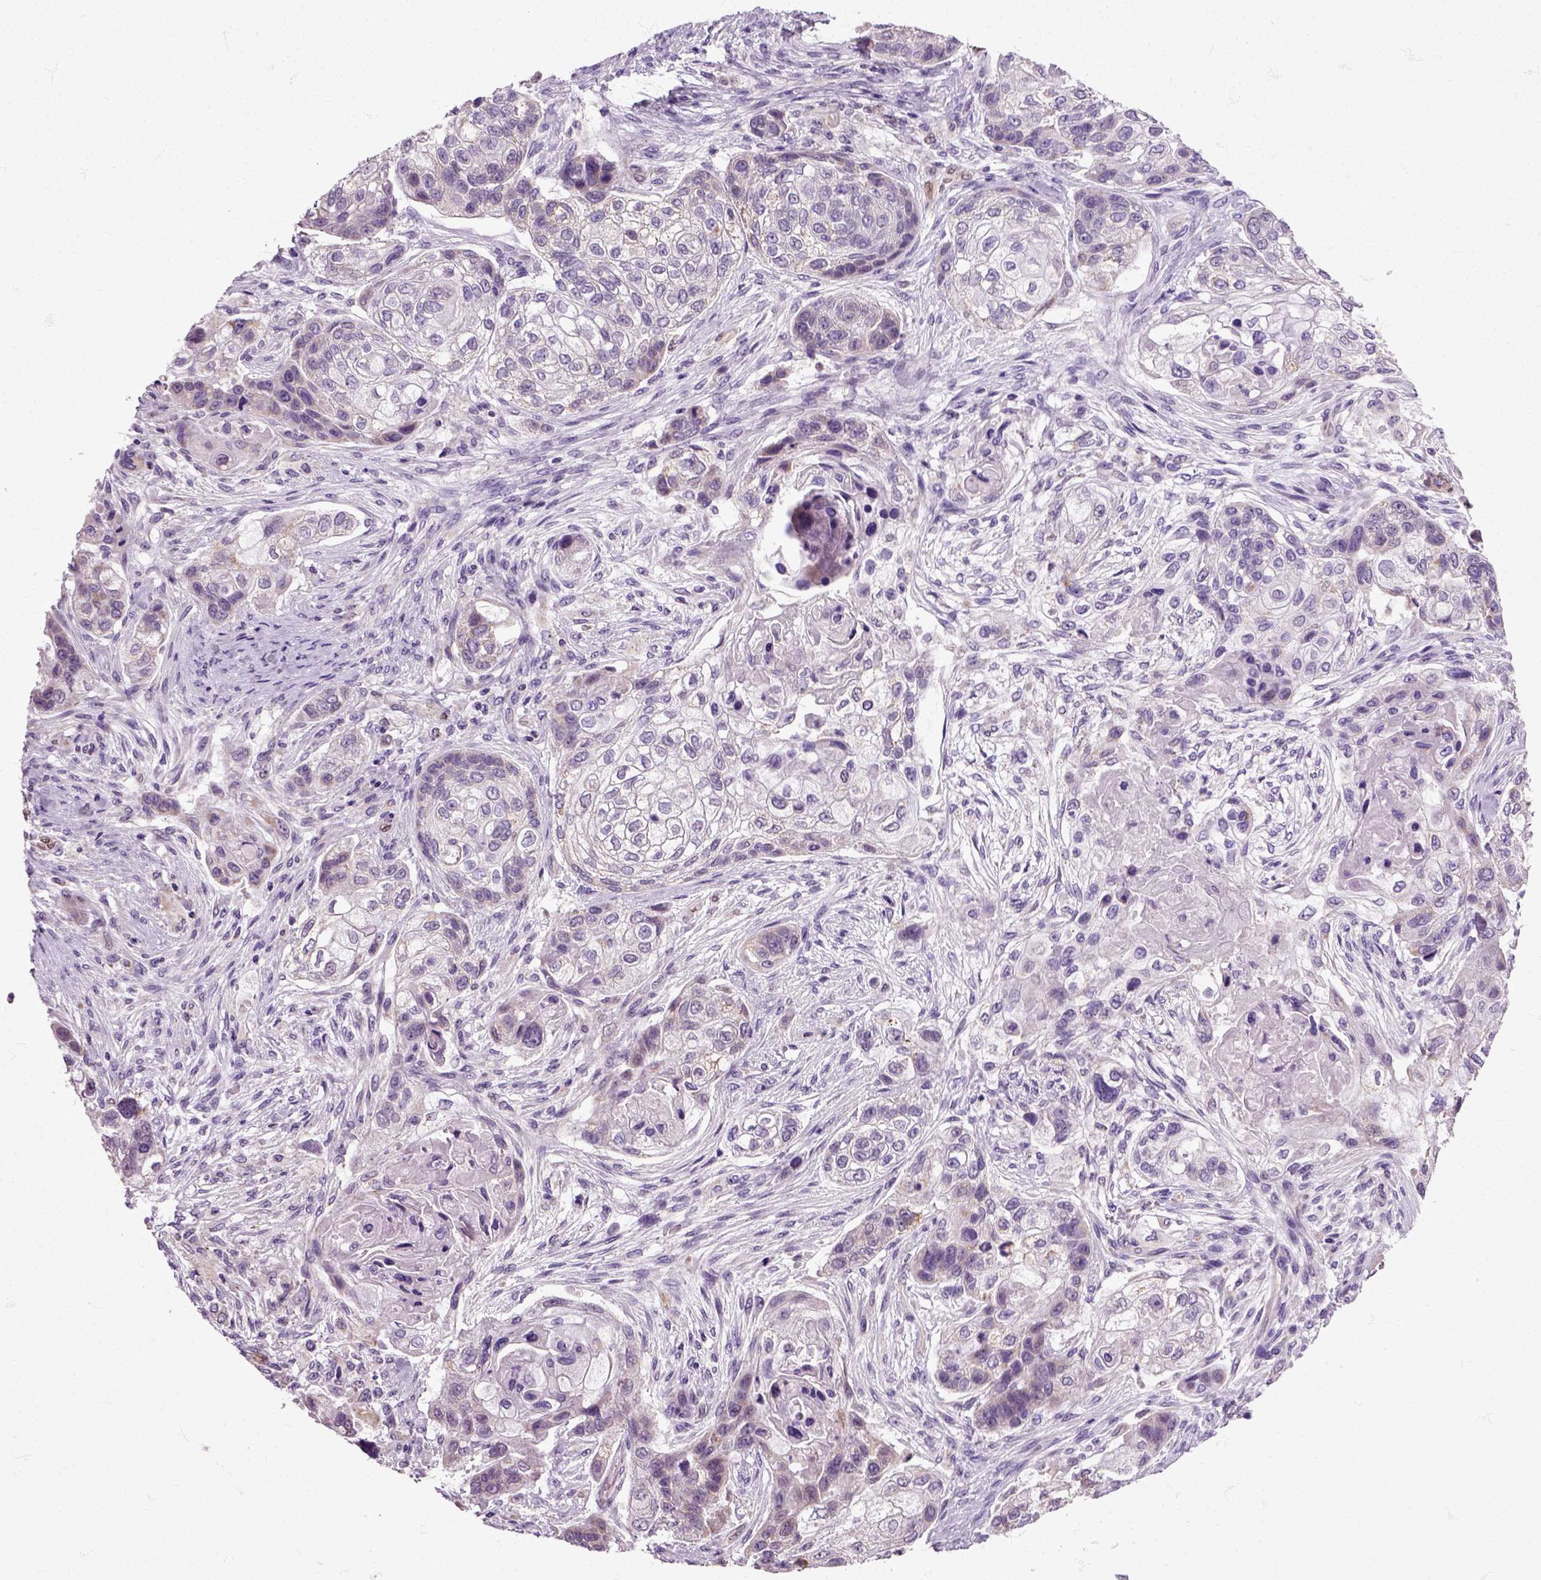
{"staining": {"intensity": "negative", "quantity": "none", "location": "none"}, "tissue": "lung cancer", "cell_type": "Tumor cells", "image_type": "cancer", "snomed": [{"axis": "morphology", "description": "Squamous cell carcinoma, NOS"}, {"axis": "topography", "description": "Lung"}], "caption": "The histopathology image demonstrates no staining of tumor cells in lung cancer (squamous cell carcinoma).", "gene": "HSPA2", "patient": {"sex": "male", "age": 69}}